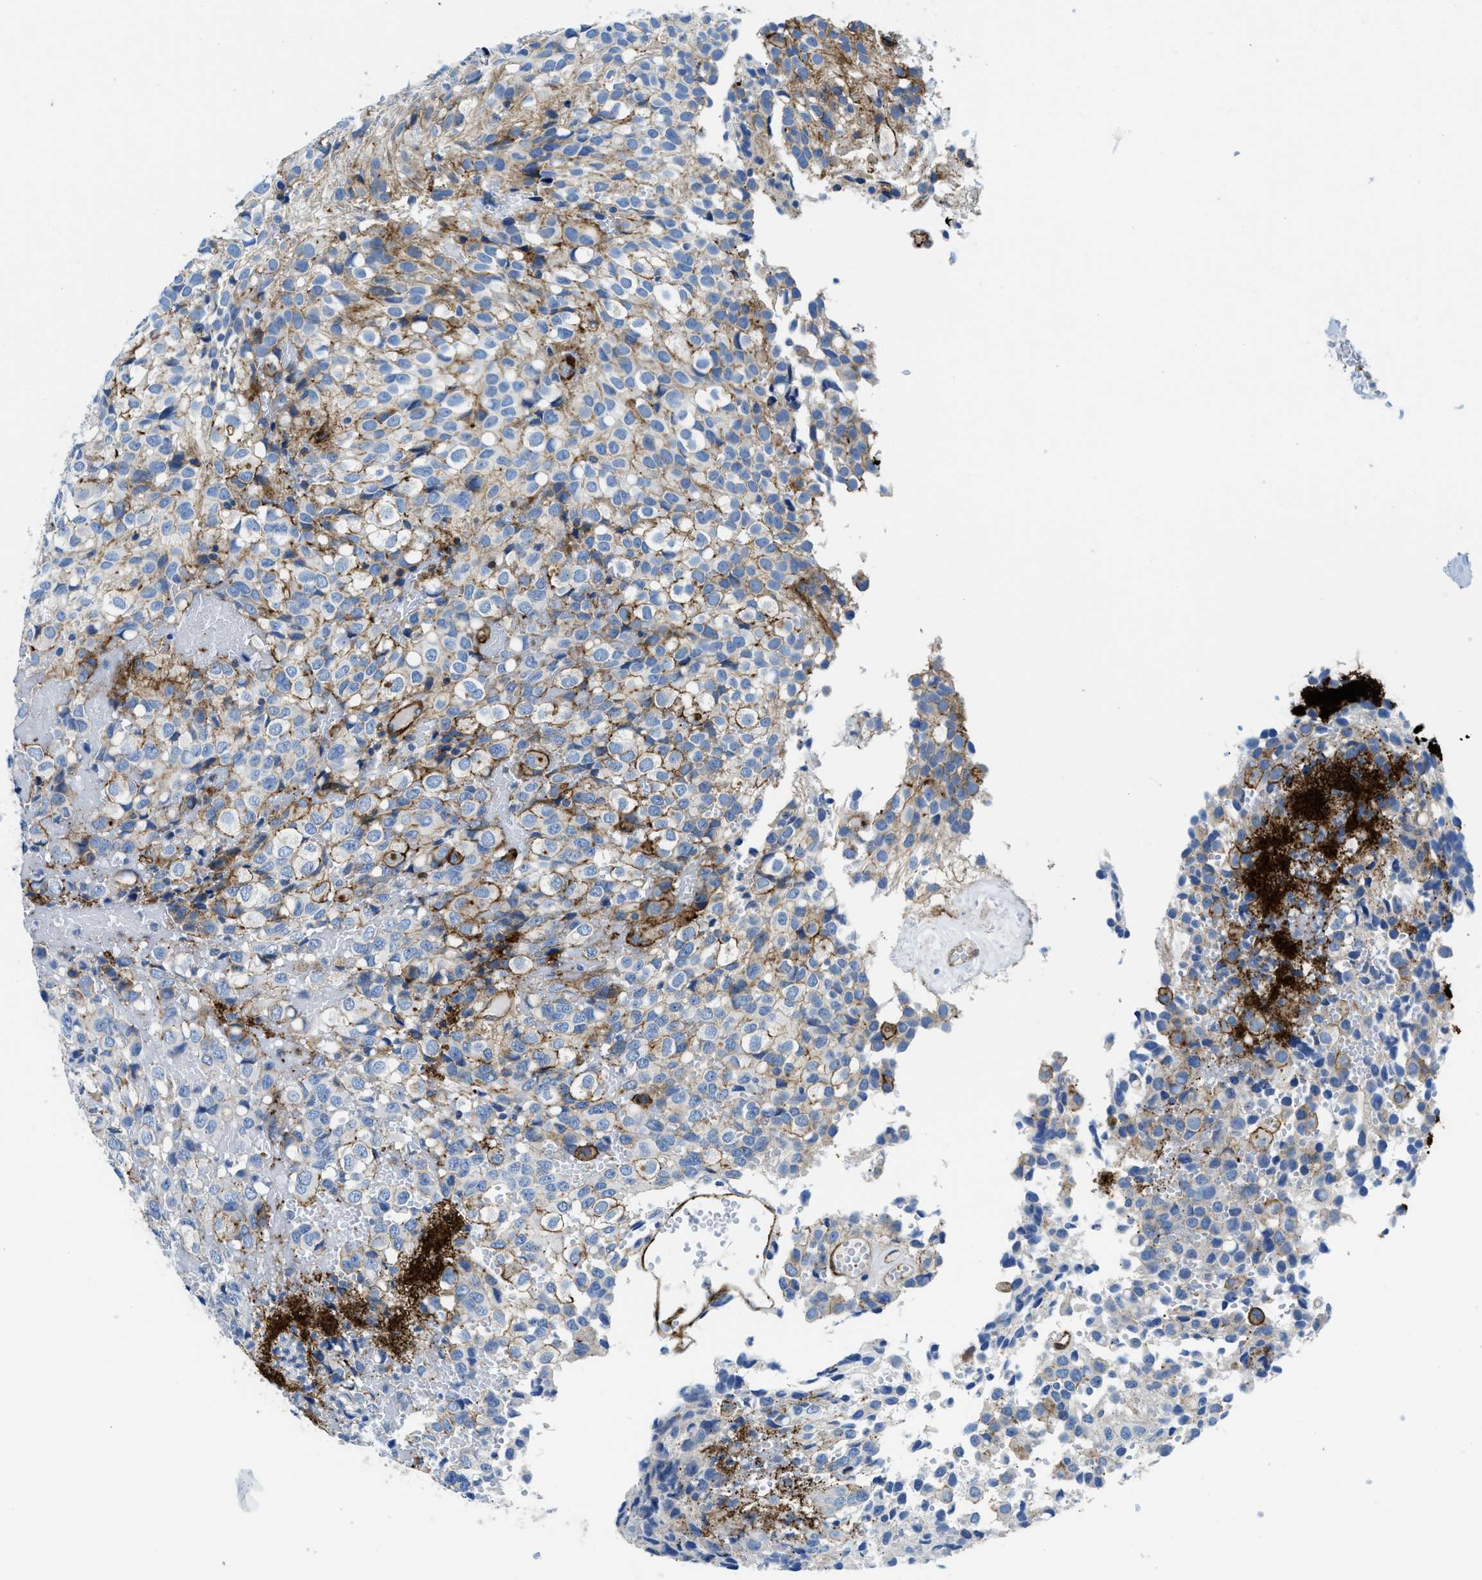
{"staining": {"intensity": "moderate", "quantity": "25%-75%", "location": "cytoplasmic/membranous"}, "tissue": "glioma", "cell_type": "Tumor cells", "image_type": "cancer", "snomed": [{"axis": "morphology", "description": "Glioma, malignant, High grade"}, {"axis": "topography", "description": "Brain"}], "caption": "High-grade glioma (malignant) stained with immunohistochemistry (IHC) reveals moderate cytoplasmic/membranous staining in approximately 25%-75% of tumor cells.", "gene": "CUTA", "patient": {"sex": "male", "age": 32}}